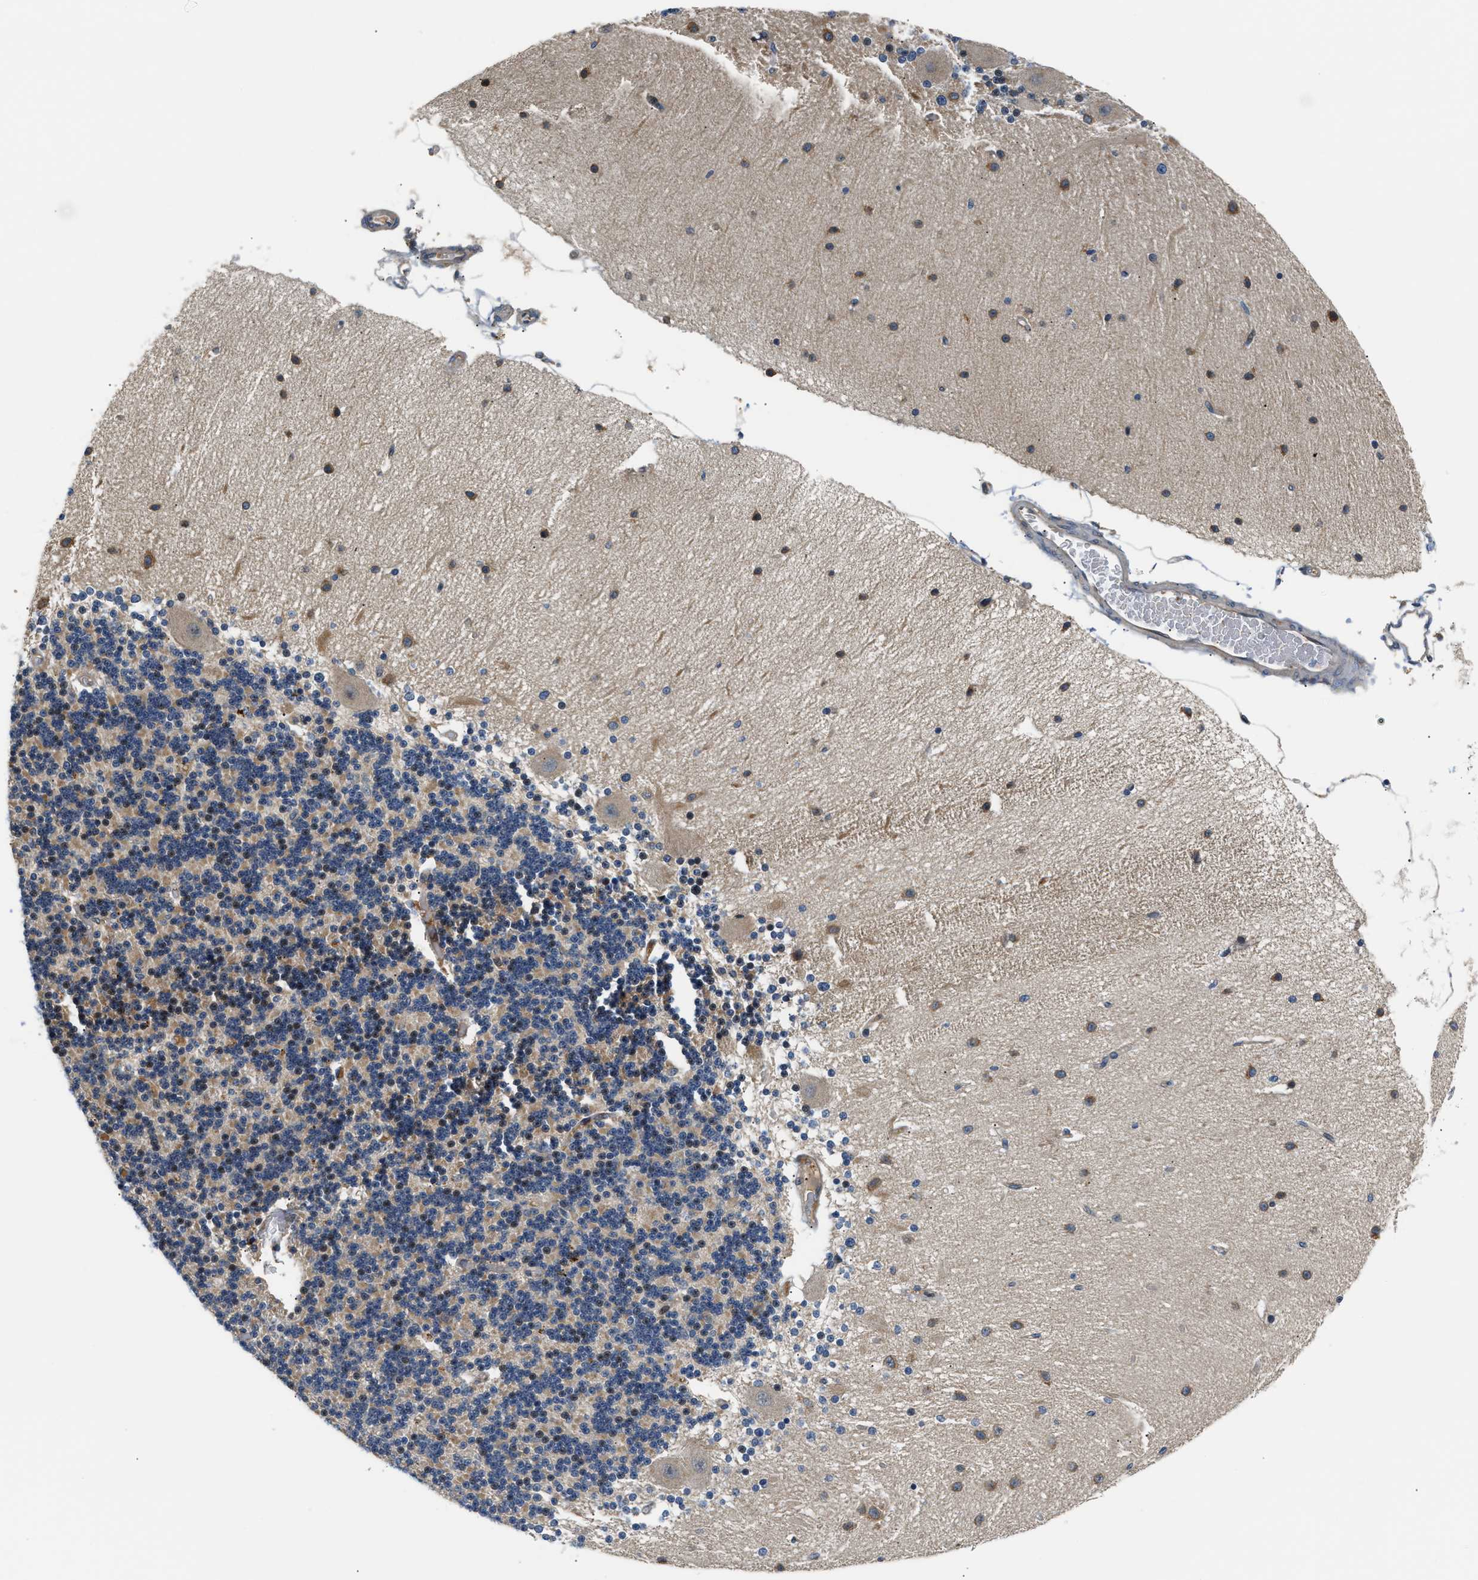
{"staining": {"intensity": "weak", "quantity": "<25%", "location": "cytoplasmic/membranous"}, "tissue": "cerebellum", "cell_type": "Cells in granular layer", "image_type": "normal", "snomed": [{"axis": "morphology", "description": "Normal tissue, NOS"}, {"axis": "topography", "description": "Cerebellum"}], "caption": "Immunohistochemistry histopathology image of unremarkable human cerebellum stained for a protein (brown), which reveals no staining in cells in granular layer. (DAB (3,3'-diaminobenzidine) IHC visualized using brightfield microscopy, high magnification).", "gene": "TNIP2", "patient": {"sex": "female", "age": 54}}